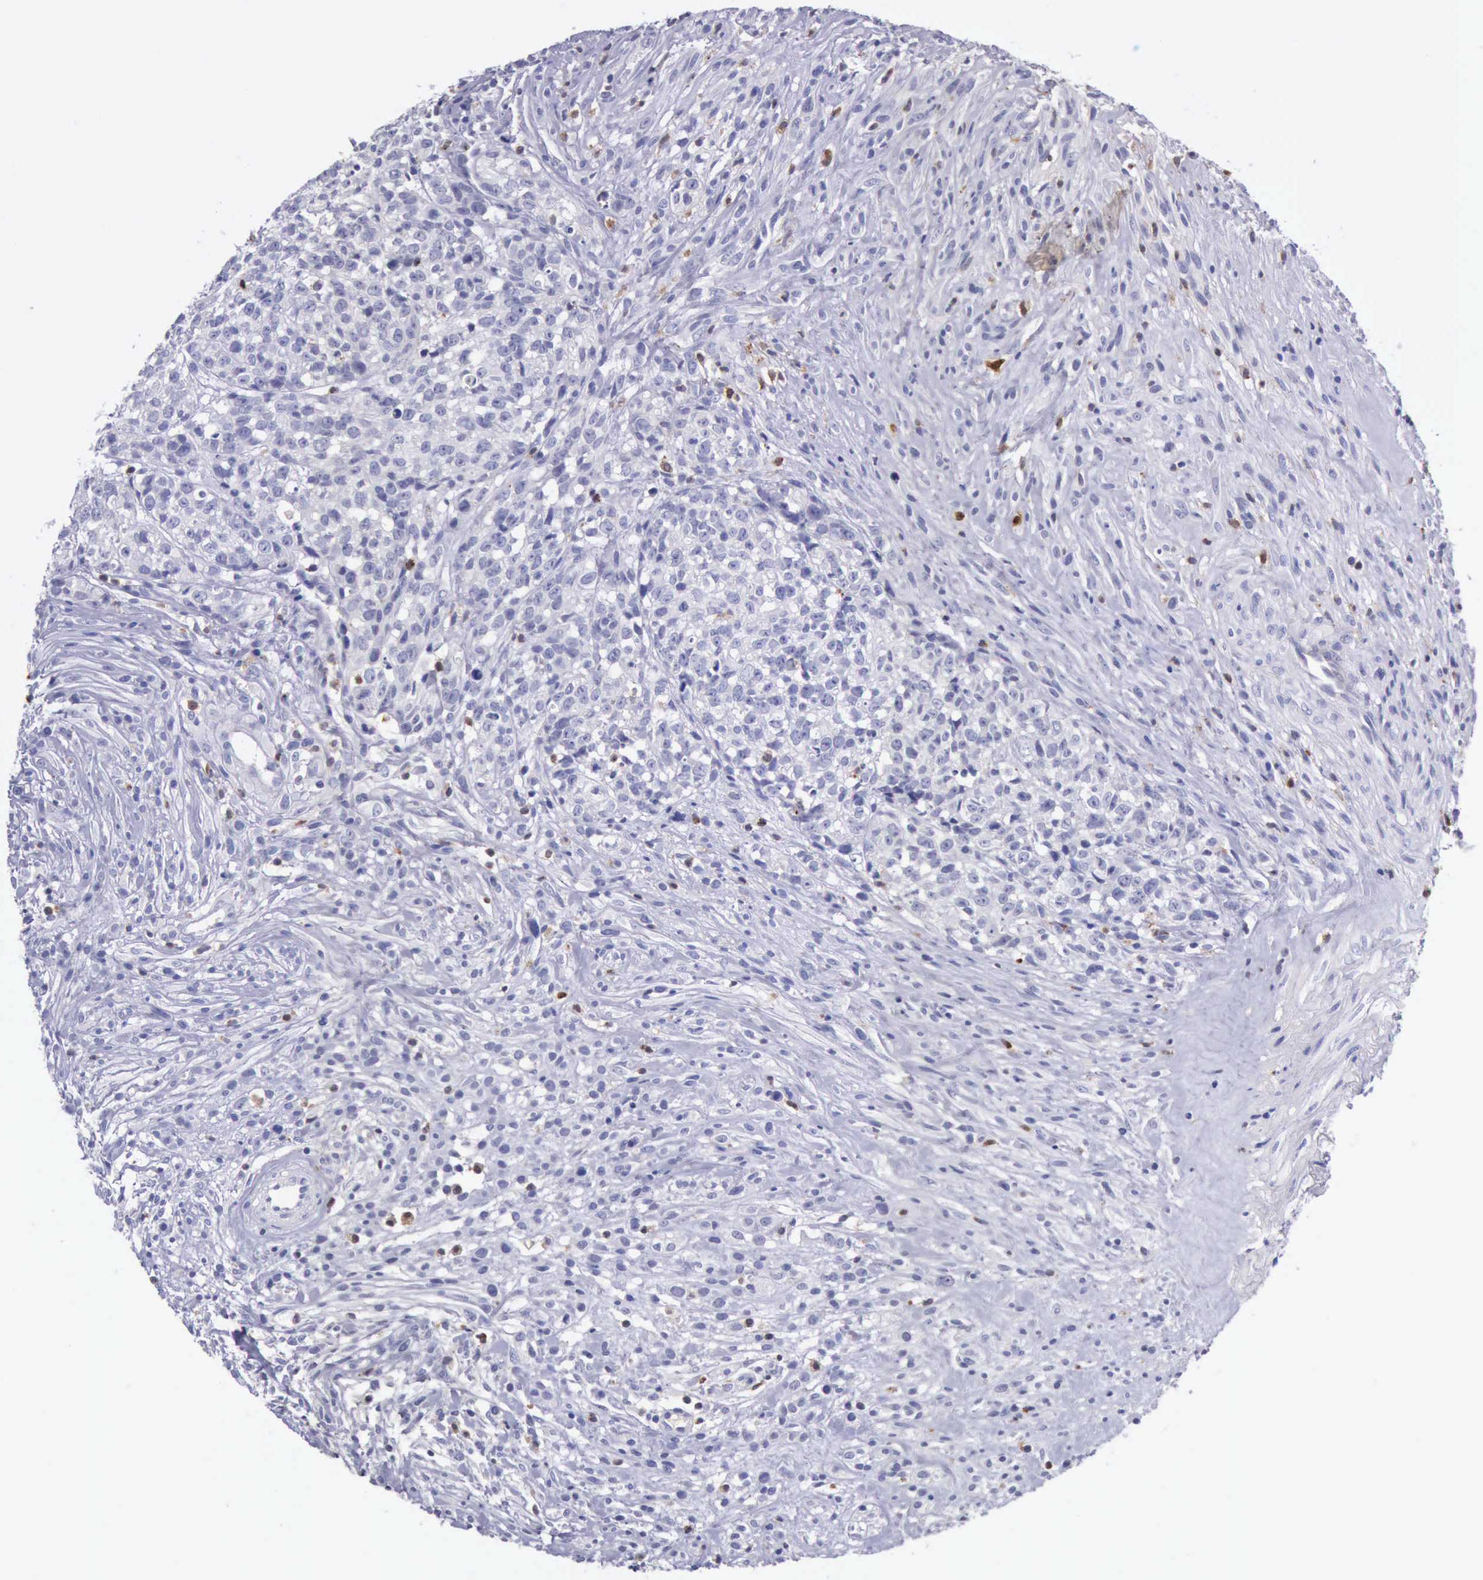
{"staining": {"intensity": "negative", "quantity": "none", "location": "none"}, "tissue": "glioma", "cell_type": "Tumor cells", "image_type": "cancer", "snomed": [{"axis": "morphology", "description": "Glioma, malignant, High grade"}, {"axis": "topography", "description": "Brain"}], "caption": "Human glioma stained for a protein using IHC displays no expression in tumor cells.", "gene": "CSTA", "patient": {"sex": "male", "age": 66}}